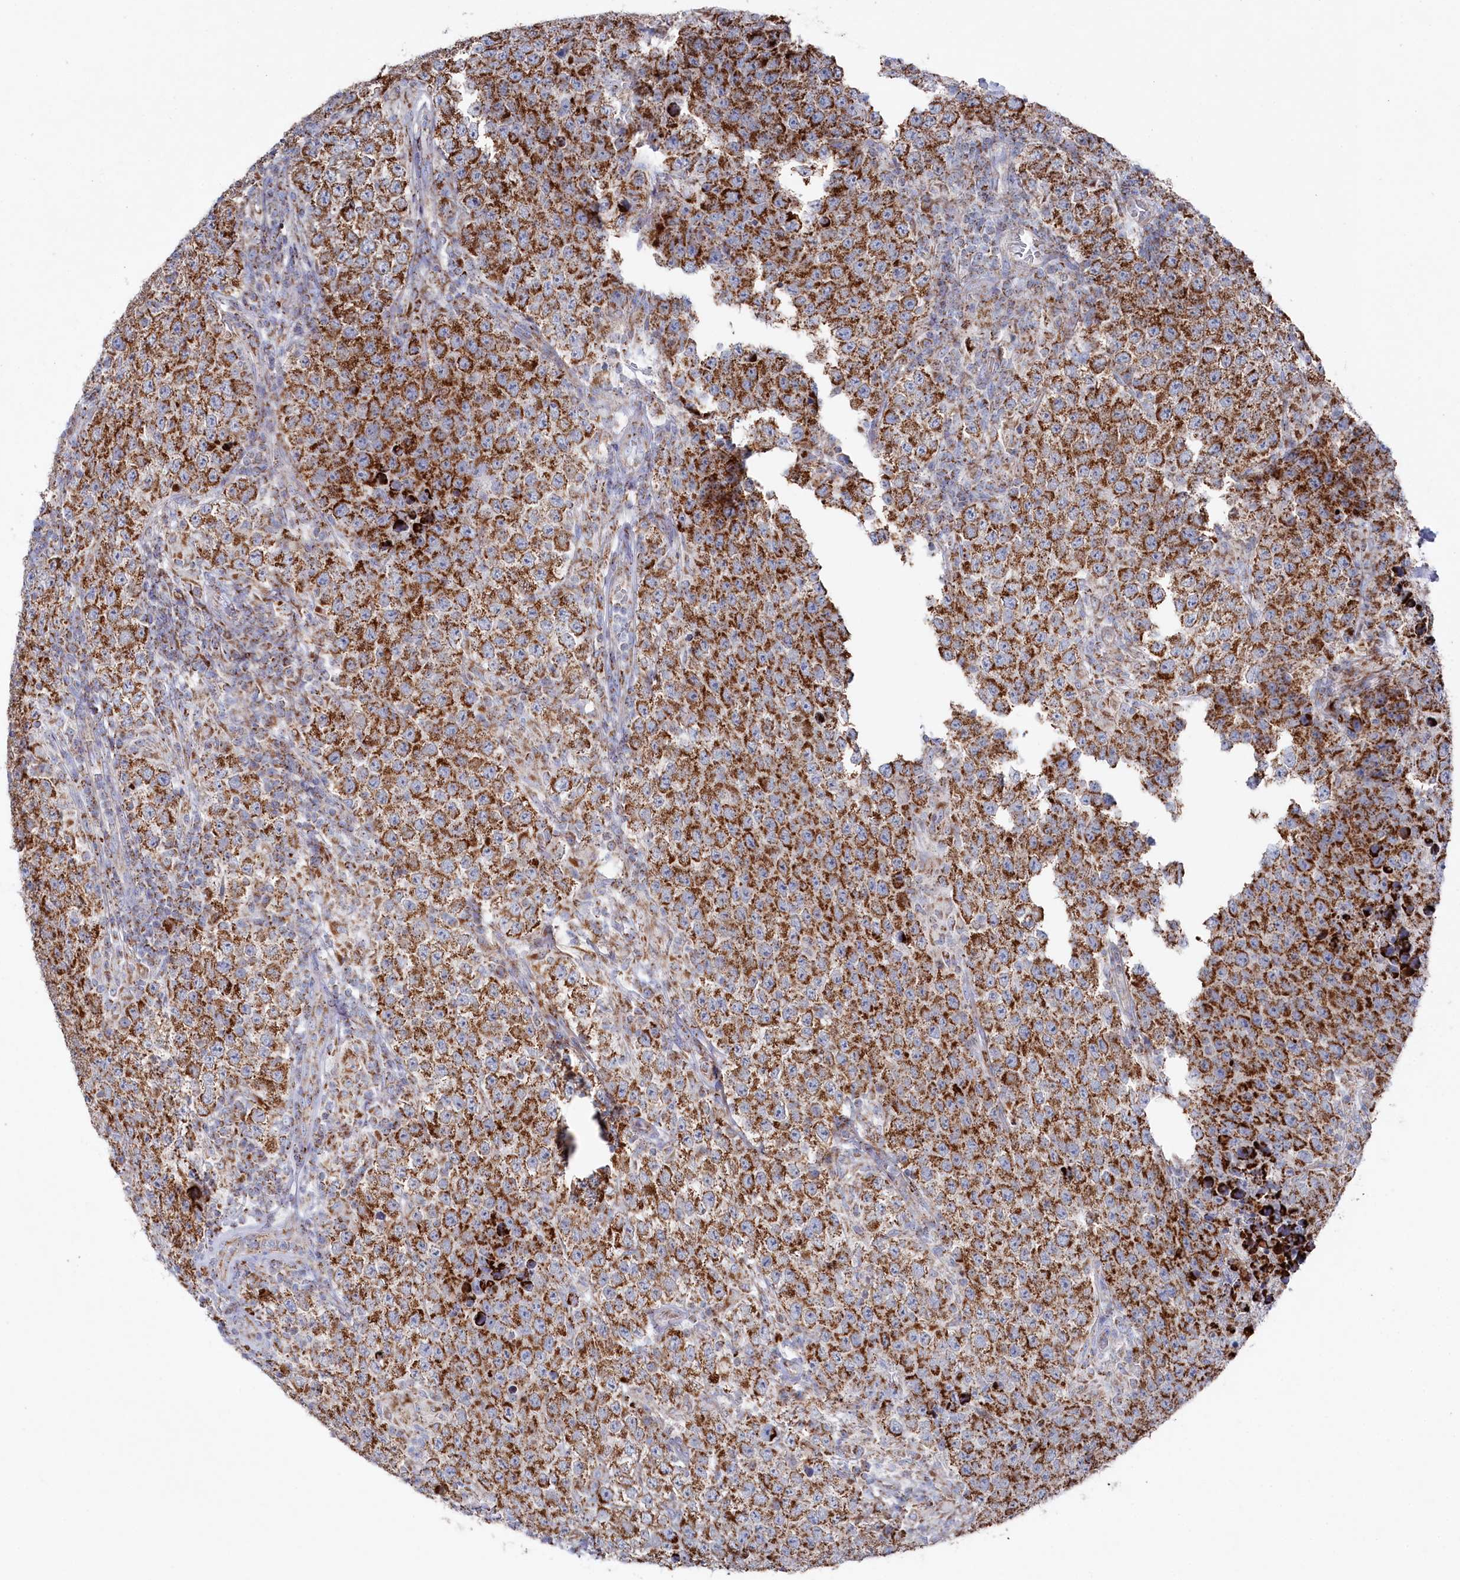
{"staining": {"intensity": "strong", "quantity": ">75%", "location": "cytoplasmic/membranous"}, "tissue": "testis cancer", "cell_type": "Tumor cells", "image_type": "cancer", "snomed": [{"axis": "morphology", "description": "Normal tissue, NOS"}, {"axis": "morphology", "description": "Urothelial carcinoma, High grade"}, {"axis": "morphology", "description": "Seminoma, NOS"}, {"axis": "morphology", "description": "Carcinoma, Embryonal, NOS"}, {"axis": "topography", "description": "Urinary bladder"}, {"axis": "topography", "description": "Testis"}], "caption": "Testis cancer (embryonal carcinoma) tissue reveals strong cytoplasmic/membranous staining in approximately >75% of tumor cells, visualized by immunohistochemistry.", "gene": "GLS2", "patient": {"sex": "male", "age": 41}}